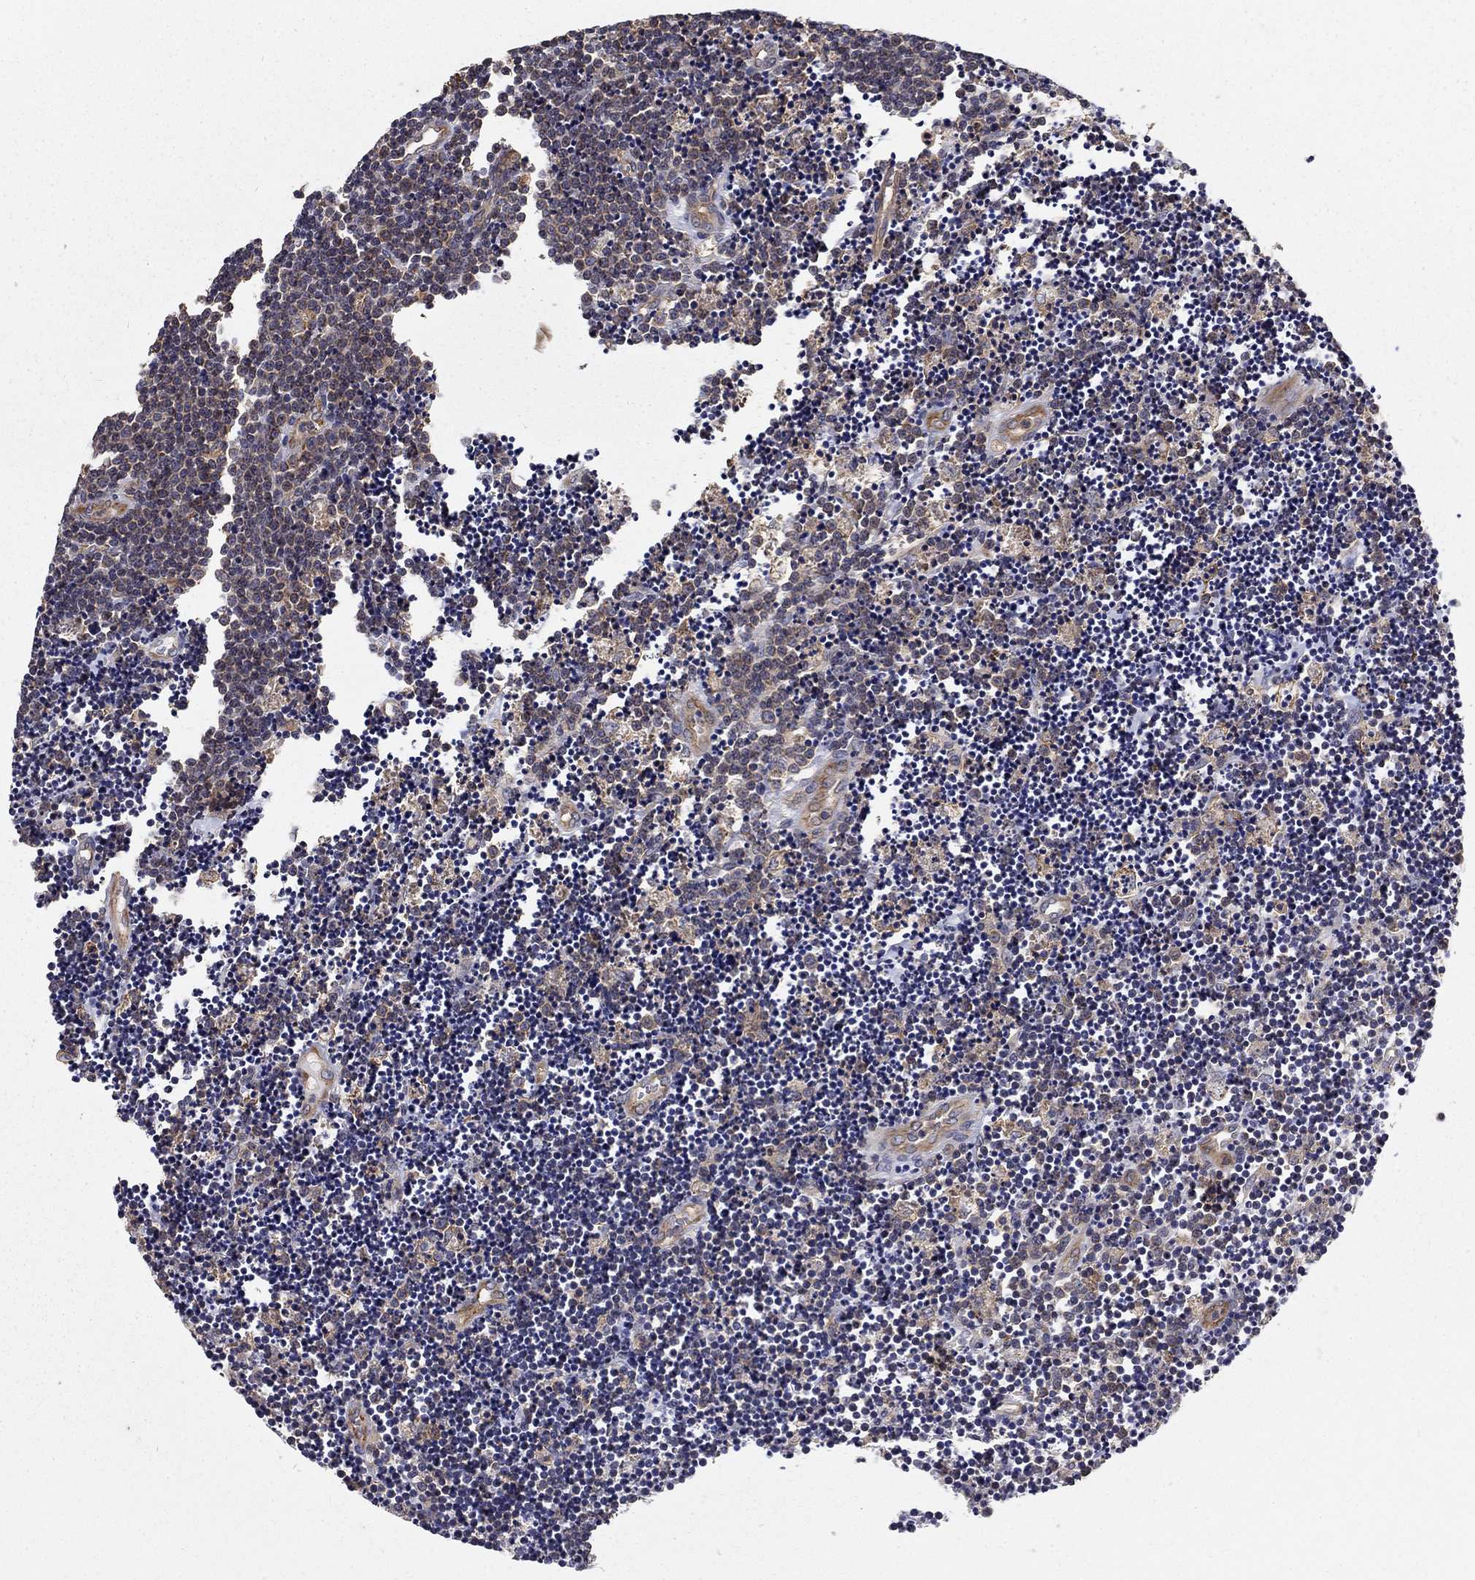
{"staining": {"intensity": "negative", "quantity": "none", "location": "none"}, "tissue": "lymphoma", "cell_type": "Tumor cells", "image_type": "cancer", "snomed": [{"axis": "morphology", "description": "Malignant lymphoma, non-Hodgkin's type, Low grade"}, {"axis": "topography", "description": "Brain"}], "caption": "High magnification brightfield microscopy of low-grade malignant lymphoma, non-Hodgkin's type stained with DAB (brown) and counterstained with hematoxylin (blue): tumor cells show no significant staining.", "gene": "ALDH4A1", "patient": {"sex": "female", "age": 66}}